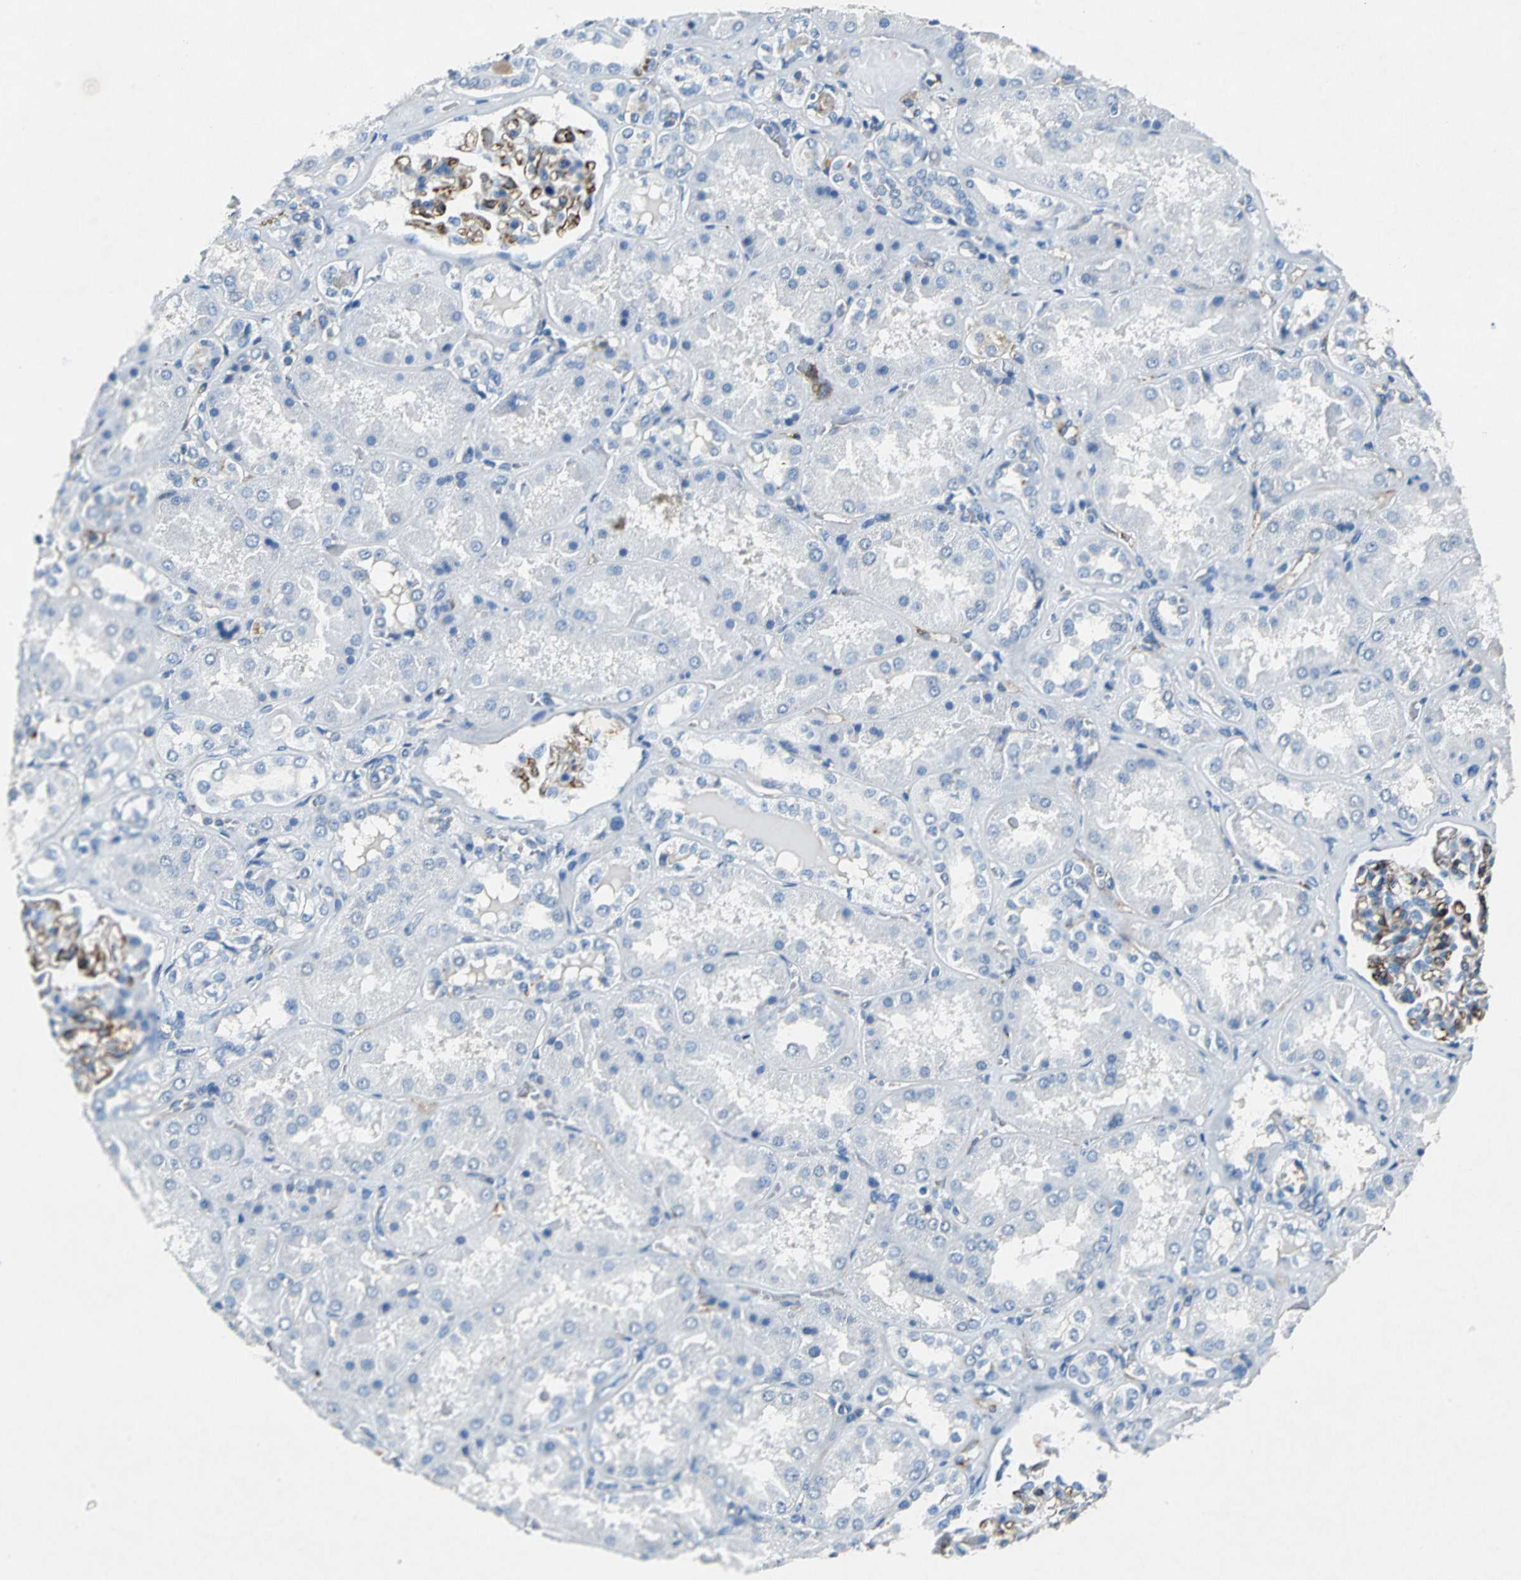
{"staining": {"intensity": "strong", "quantity": ">75%", "location": "cytoplasmic/membranous"}, "tissue": "kidney", "cell_type": "Cells in glomeruli", "image_type": "normal", "snomed": [{"axis": "morphology", "description": "Normal tissue, NOS"}, {"axis": "topography", "description": "Kidney"}], "caption": "Immunohistochemical staining of unremarkable human kidney exhibits strong cytoplasmic/membranous protein expression in about >75% of cells in glomeruli. Immunohistochemistry stains the protein in brown and the nuclei are stained blue.", "gene": "RPS13", "patient": {"sex": "female", "age": 56}}